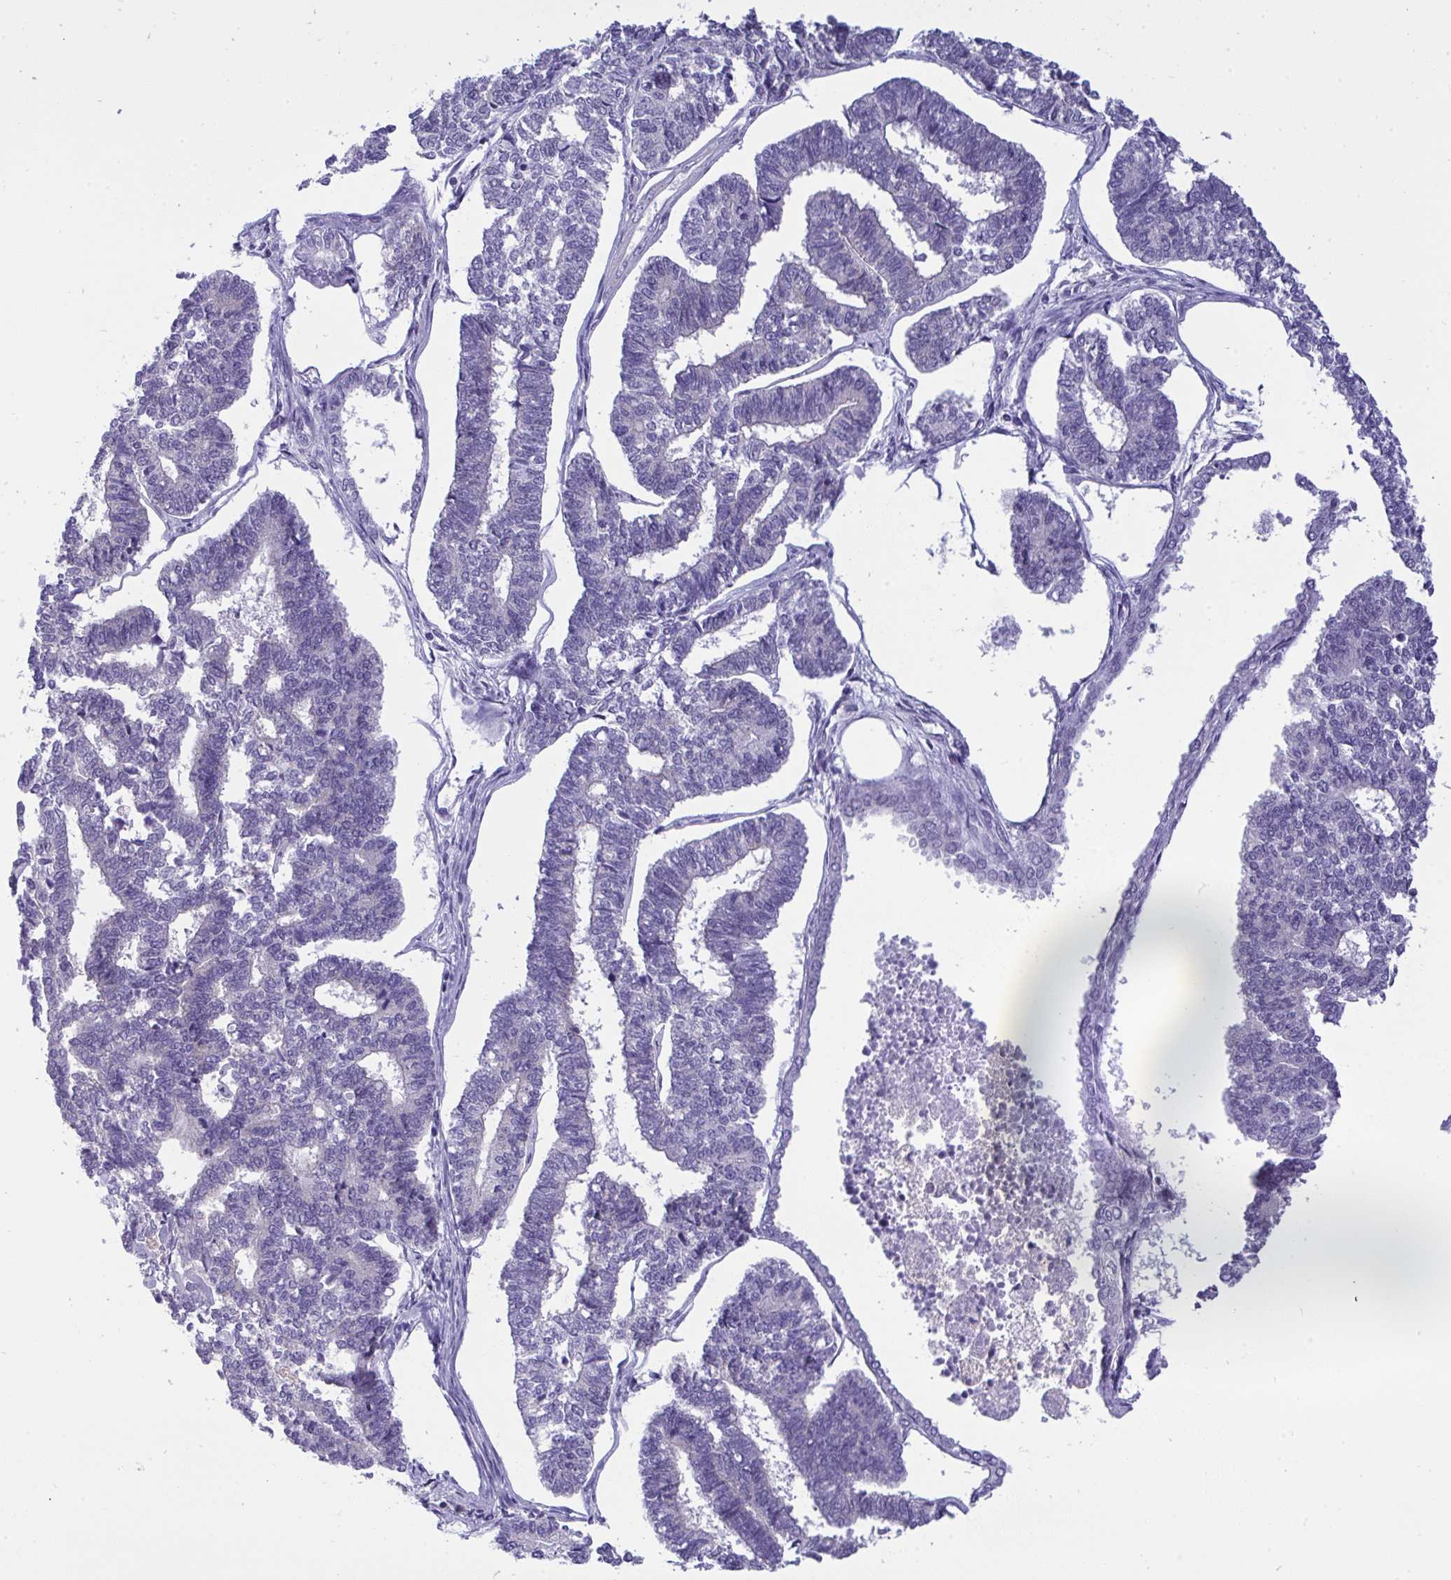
{"staining": {"intensity": "negative", "quantity": "none", "location": "none"}, "tissue": "endometrial cancer", "cell_type": "Tumor cells", "image_type": "cancer", "snomed": [{"axis": "morphology", "description": "Adenocarcinoma, NOS"}, {"axis": "topography", "description": "Endometrium"}], "caption": "High magnification brightfield microscopy of endometrial adenocarcinoma stained with DAB (brown) and counterstained with hematoxylin (blue): tumor cells show no significant positivity. (Brightfield microscopy of DAB IHC at high magnification).", "gene": "VGLL3", "patient": {"sex": "female", "age": 70}}